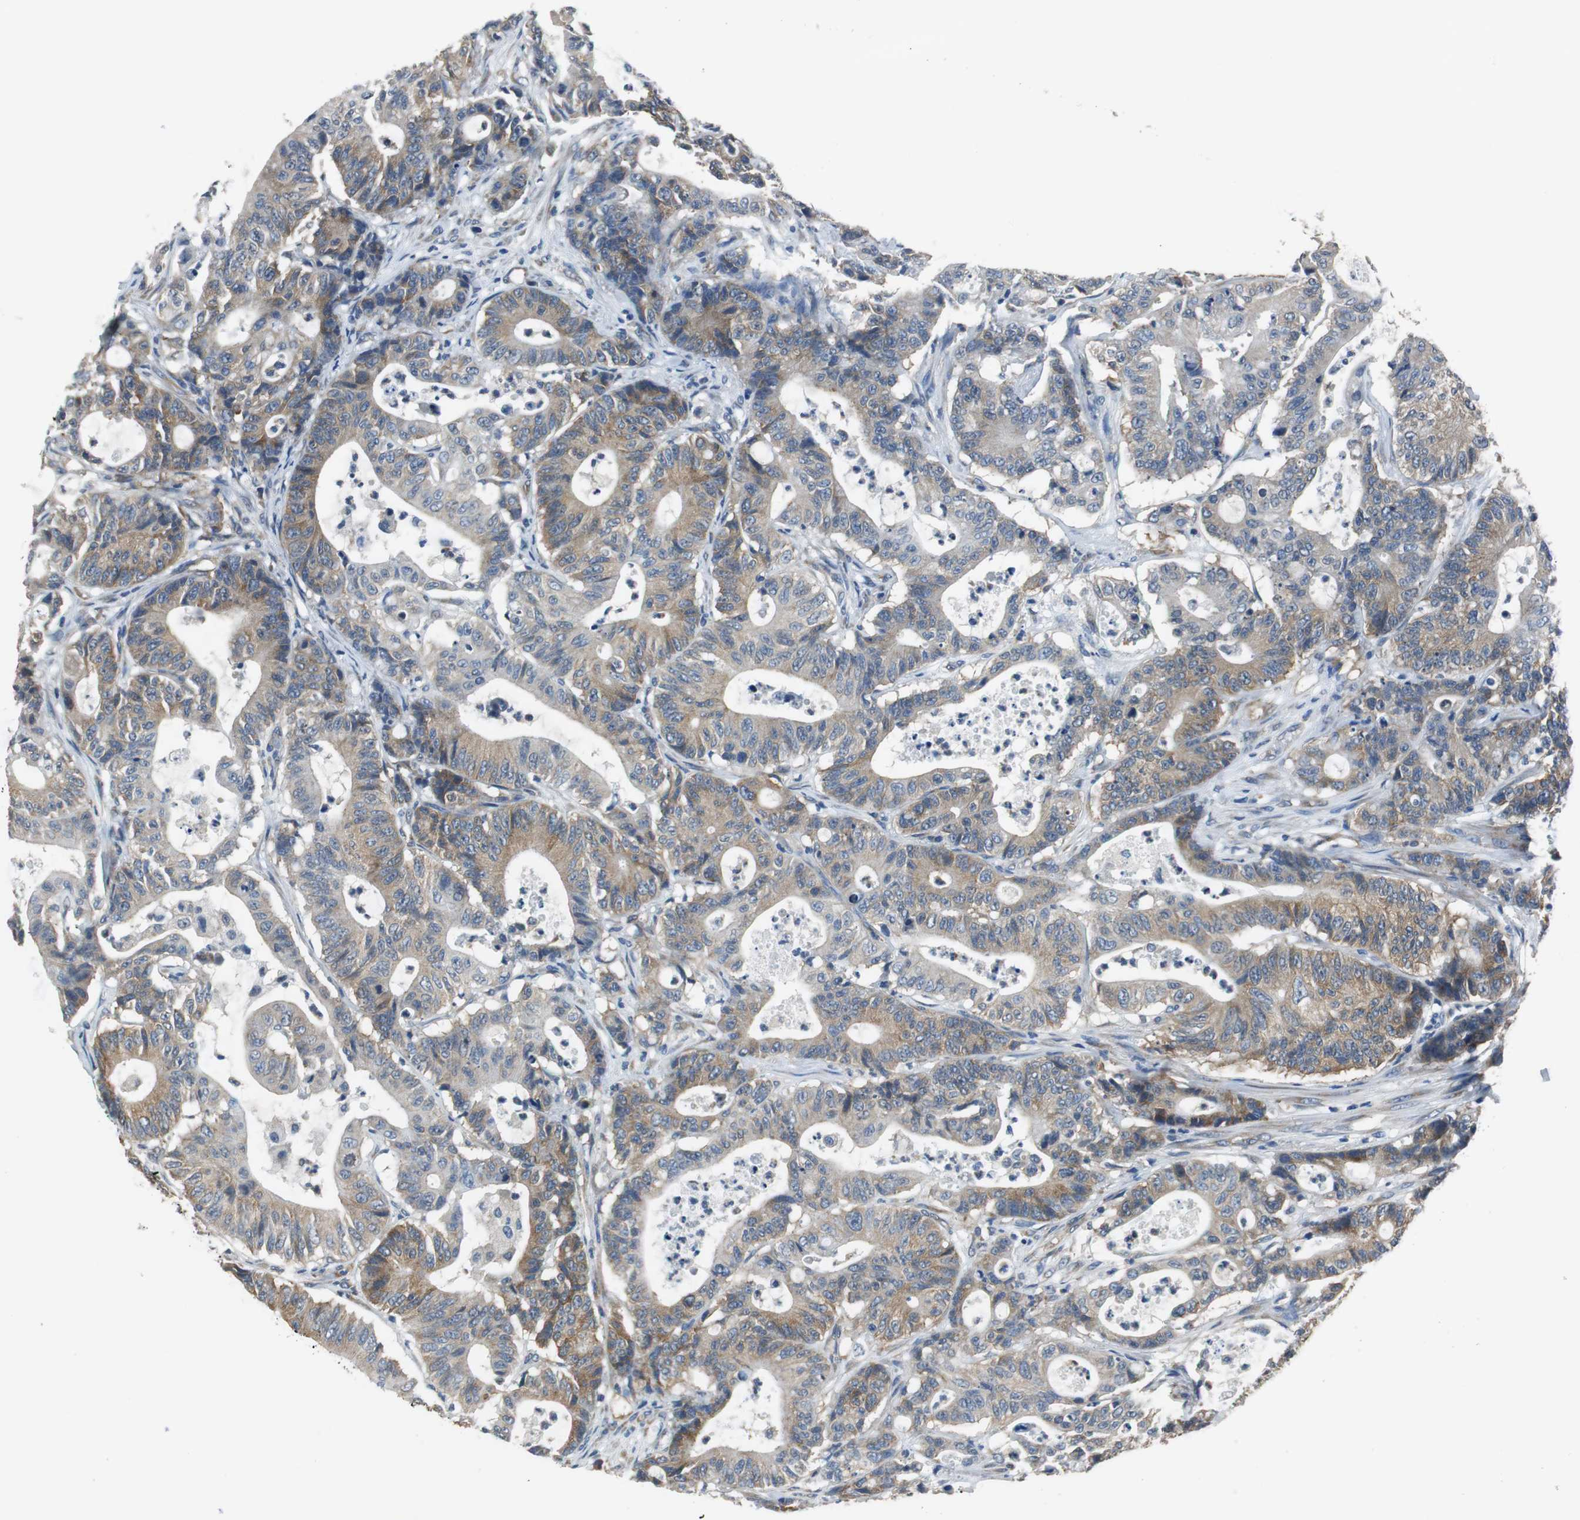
{"staining": {"intensity": "moderate", "quantity": ">75%", "location": "cytoplasmic/membranous"}, "tissue": "colorectal cancer", "cell_type": "Tumor cells", "image_type": "cancer", "snomed": [{"axis": "morphology", "description": "Adenocarcinoma, NOS"}, {"axis": "topography", "description": "Colon"}], "caption": "Immunohistochemistry photomicrograph of colorectal adenocarcinoma stained for a protein (brown), which shows medium levels of moderate cytoplasmic/membranous positivity in approximately >75% of tumor cells.", "gene": "CNOT3", "patient": {"sex": "female", "age": 84}}